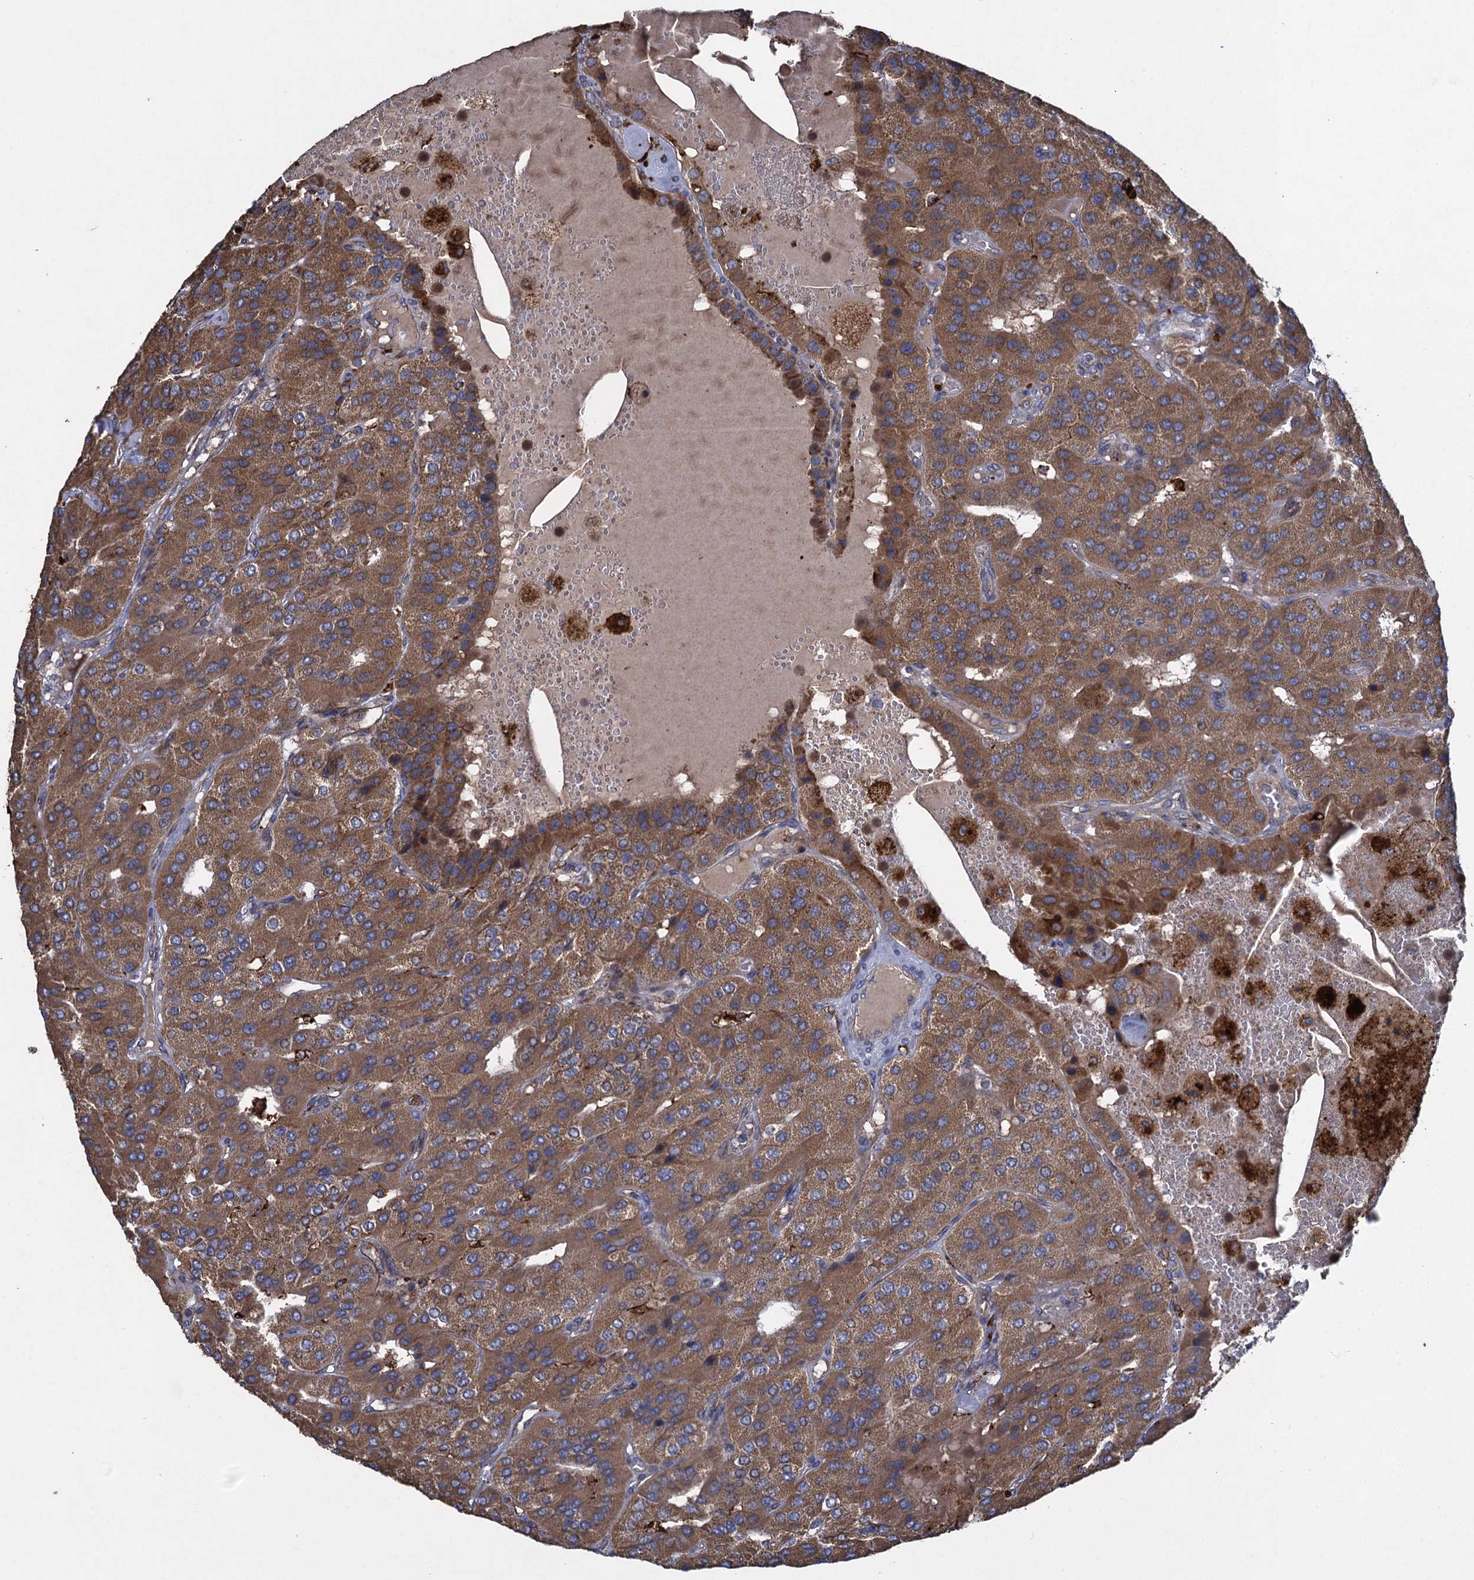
{"staining": {"intensity": "moderate", "quantity": ">75%", "location": "cytoplasmic/membranous"}, "tissue": "parathyroid gland", "cell_type": "Glandular cells", "image_type": "normal", "snomed": [{"axis": "morphology", "description": "Normal tissue, NOS"}, {"axis": "morphology", "description": "Adenoma, NOS"}, {"axis": "topography", "description": "Parathyroid gland"}], "caption": "Brown immunohistochemical staining in unremarkable human parathyroid gland displays moderate cytoplasmic/membranous expression in about >75% of glandular cells.", "gene": "TXNDC11", "patient": {"sex": "female", "age": 86}}